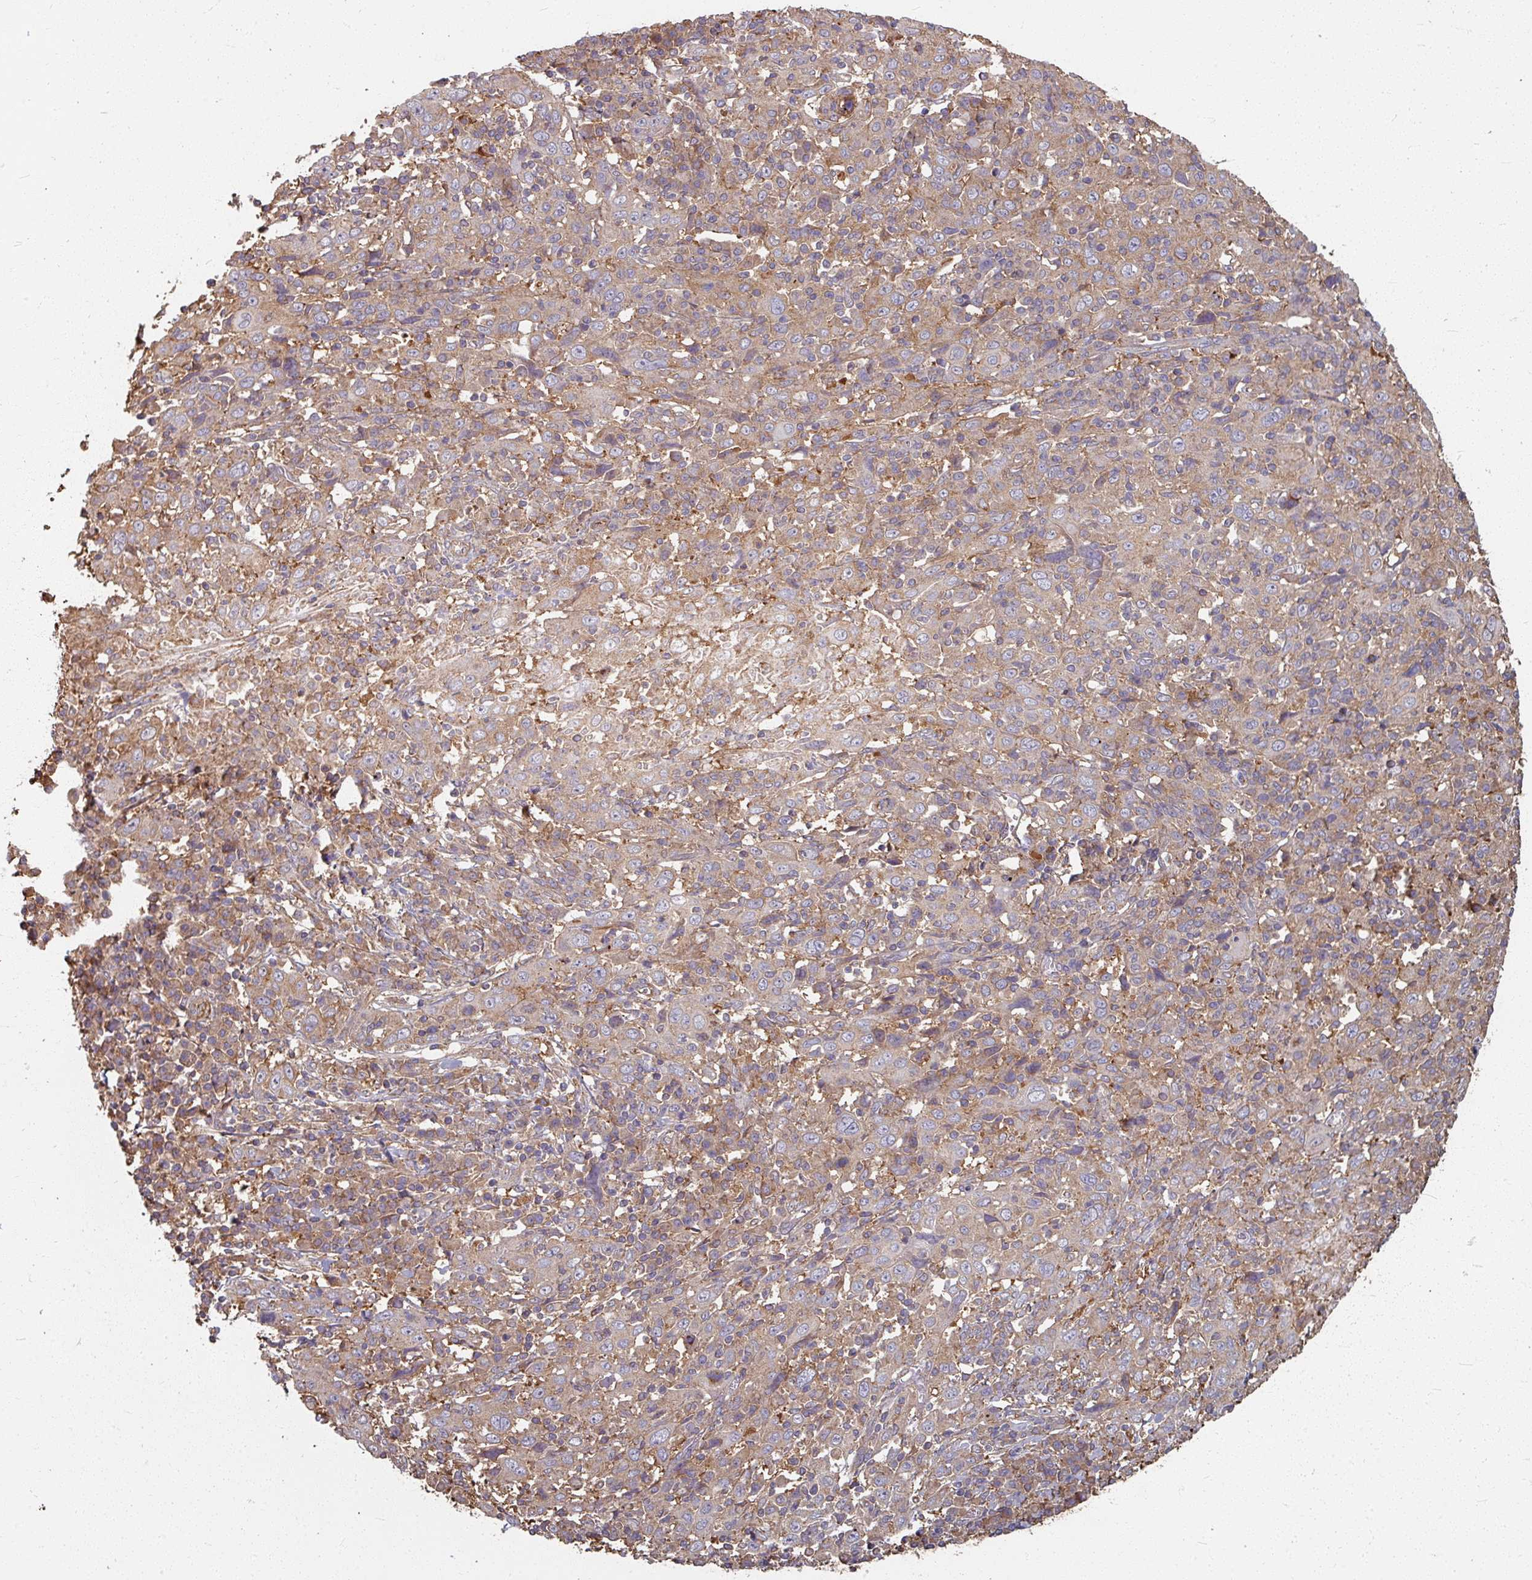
{"staining": {"intensity": "moderate", "quantity": "25%-75%", "location": "cytoplasmic/membranous"}, "tissue": "cervical cancer", "cell_type": "Tumor cells", "image_type": "cancer", "snomed": [{"axis": "morphology", "description": "Squamous cell carcinoma, NOS"}, {"axis": "topography", "description": "Cervix"}], "caption": "The immunohistochemical stain labels moderate cytoplasmic/membranous staining in tumor cells of cervical cancer tissue.", "gene": "CCDC68", "patient": {"sex": "female", "age": 46}}